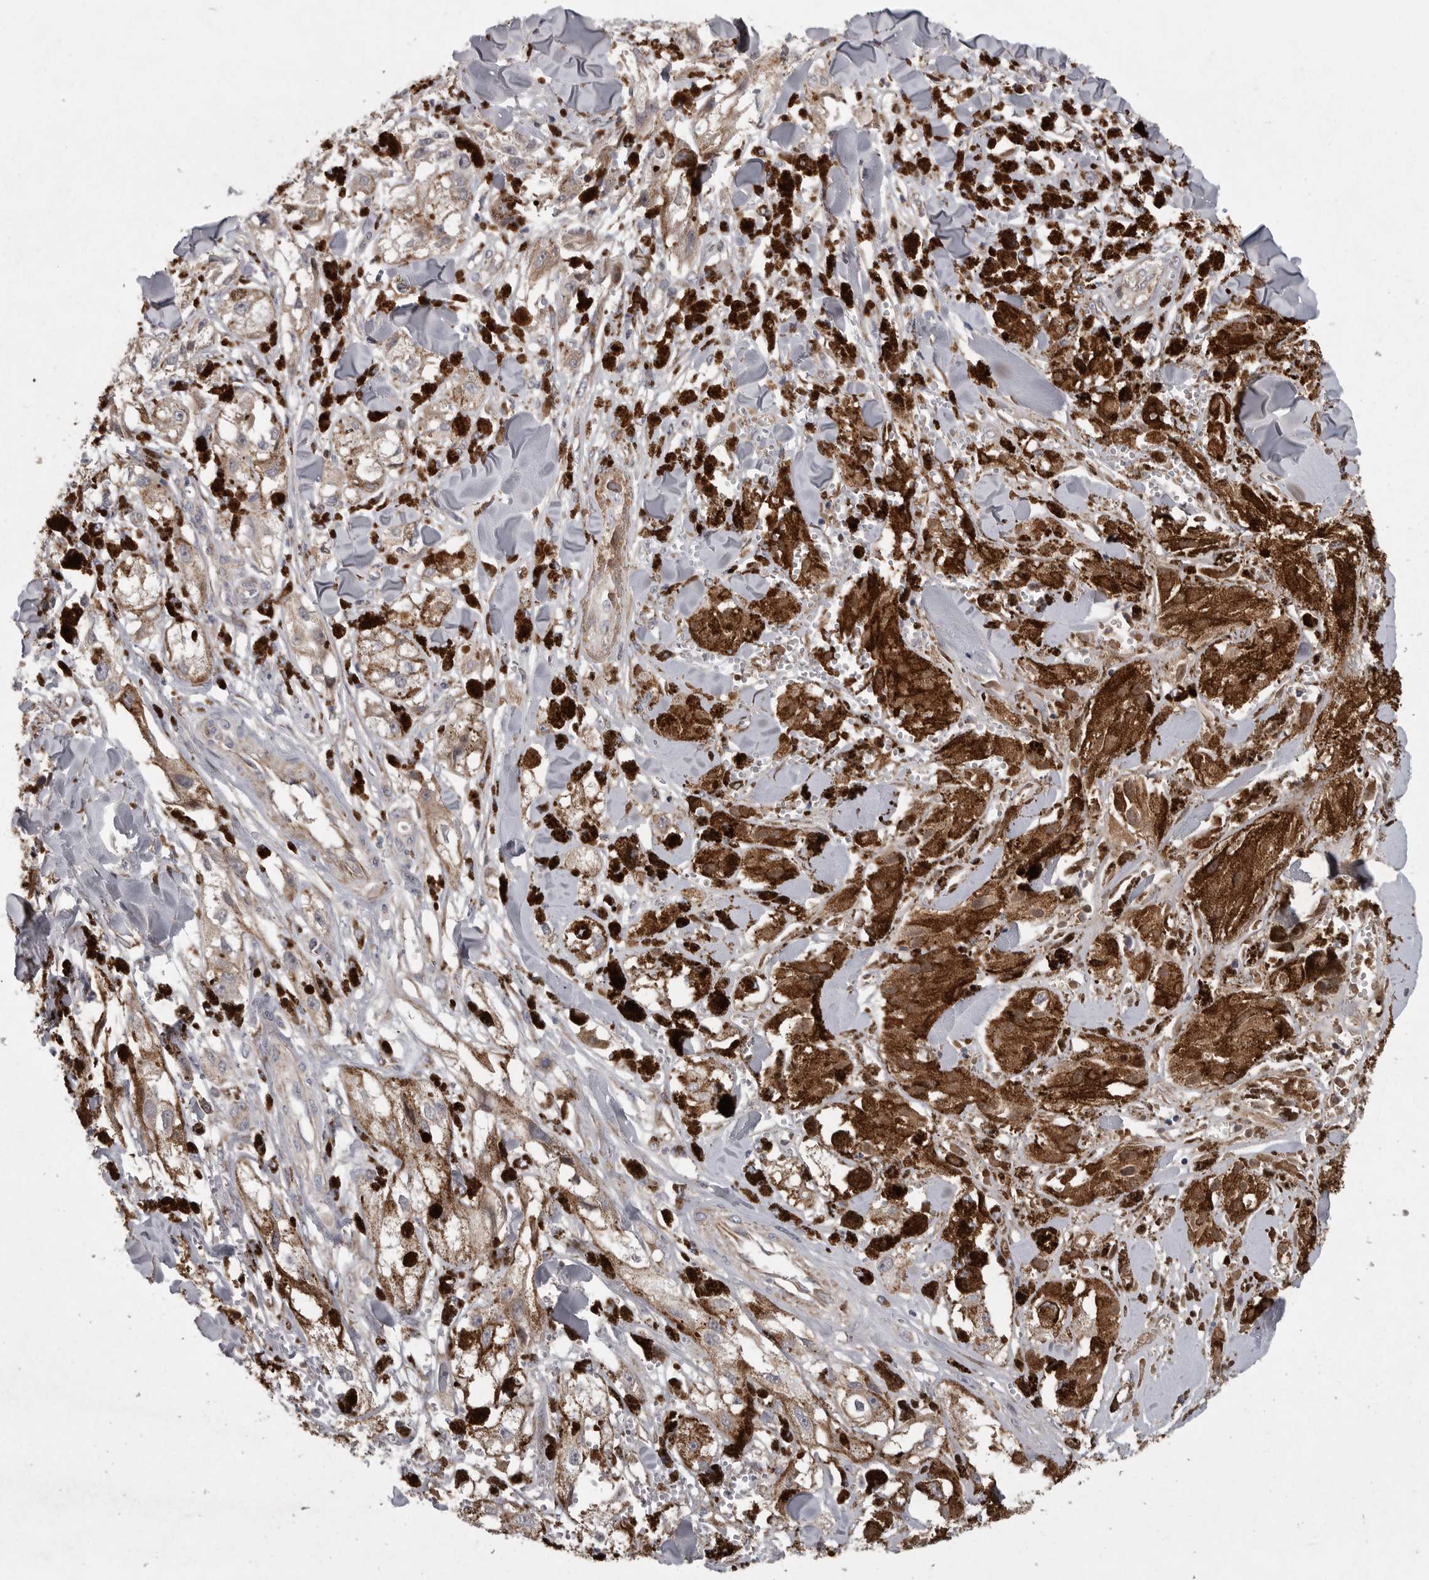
{"staining": {"intensity": "negative", "quantity": "none", "location": "none"}, "tissue": "melanoma", "cell_type": "Tumor cells", "image_type": "cancer", "snomed": [{"axis": "morphology", "description": "Malignant melanoma, NOS"}, {"axis": "topography", "description": "Skin"}], "caption": "Tumor cells are negative for brown protein staining in melanoma.", "gene": "CRP", "patient": {"sex": "male", "age": 88}}